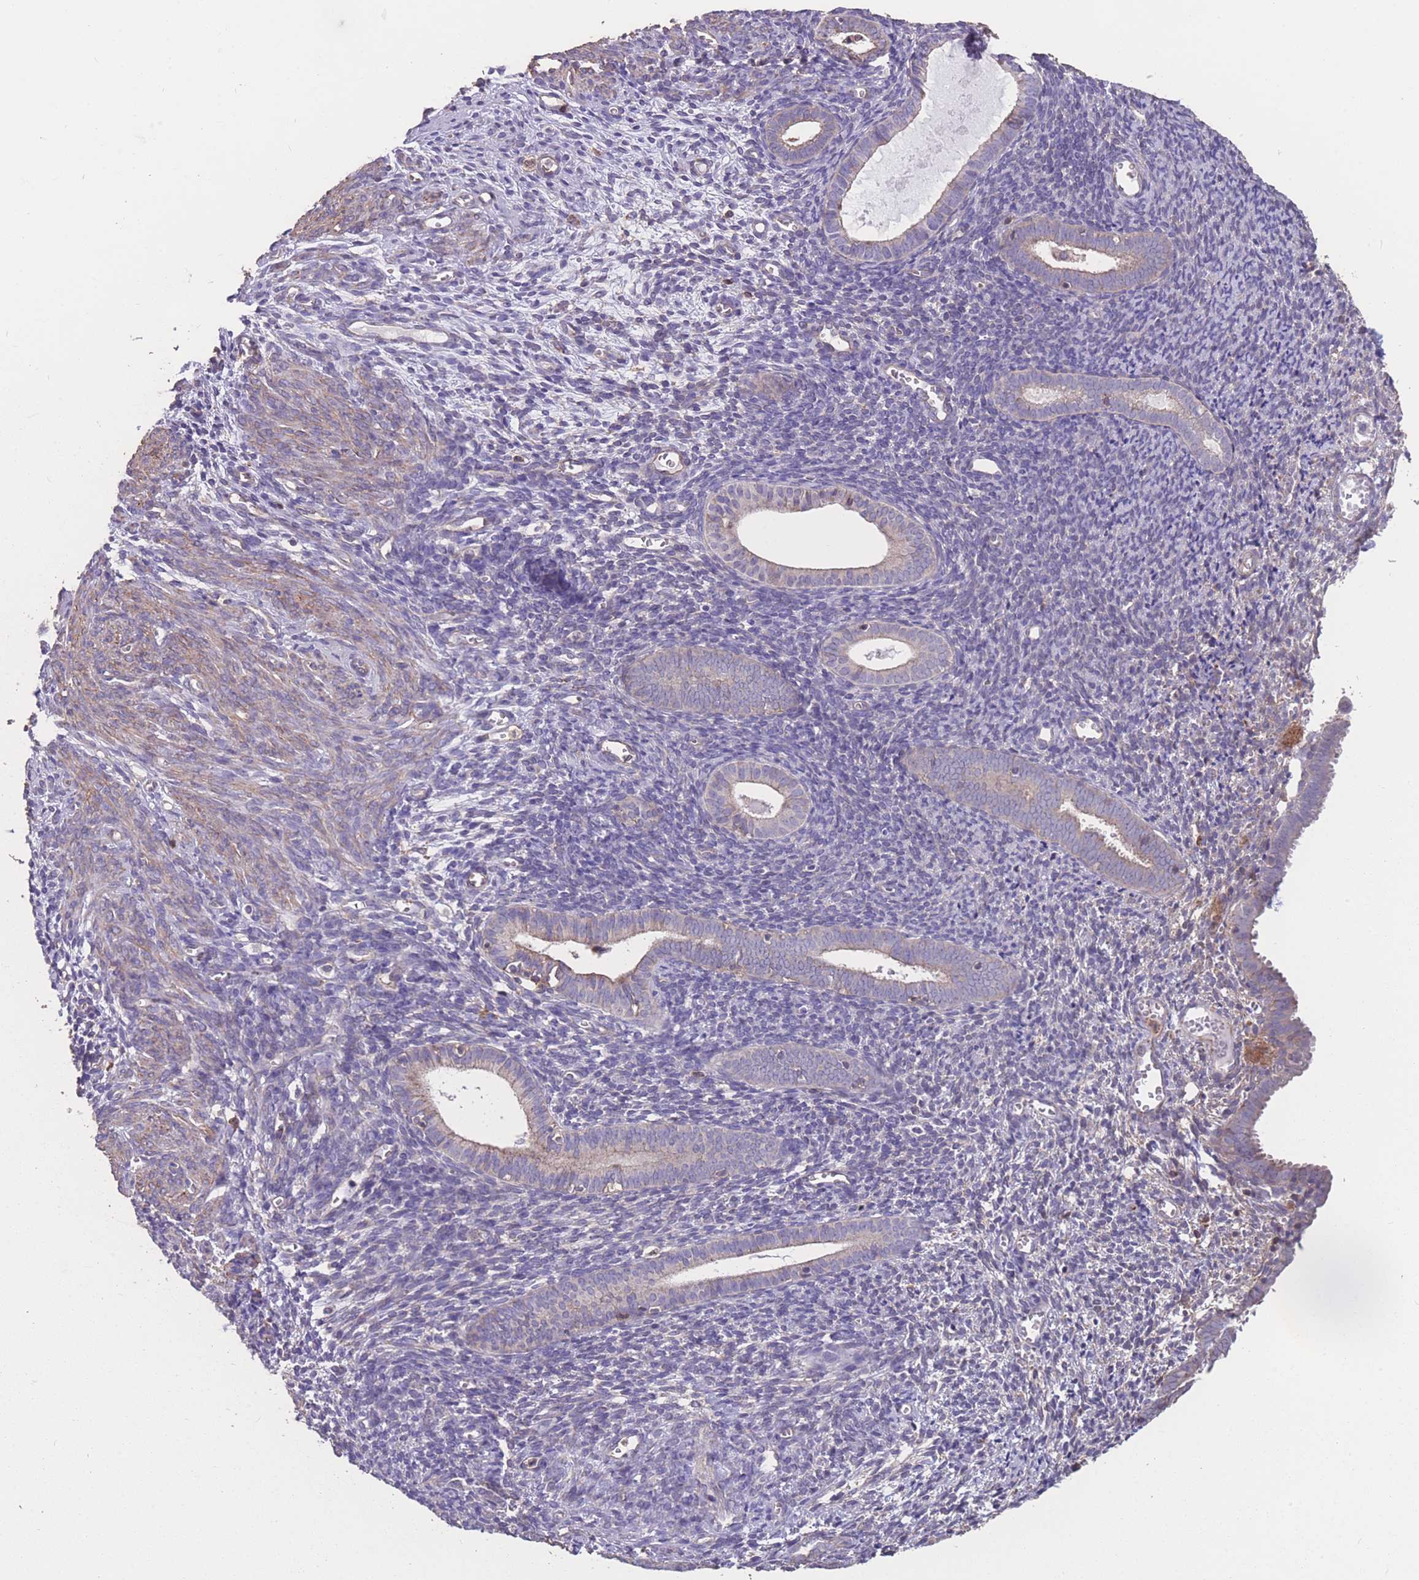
{"staining": {"intensity": "weak", "quantity": "<25%", "location": "cytoplasmic/membranous"}, "tissue": "endometrial cancer", "cell_type": "Tumor cells", "image_type": "cancer", "snomed": [{"axis": "morphology", "description": "Adenocarcinoma, NOS"}, {"axis": "topography", "description": "Endometrium"}], "caption": "This is a histopathology image of immunohistochemistry staining of endometrial adenocarcinoma, which shows no staining in tumor cells.", "gene": "NUDT21", "patient": {"sex": "female", "age": 75}}